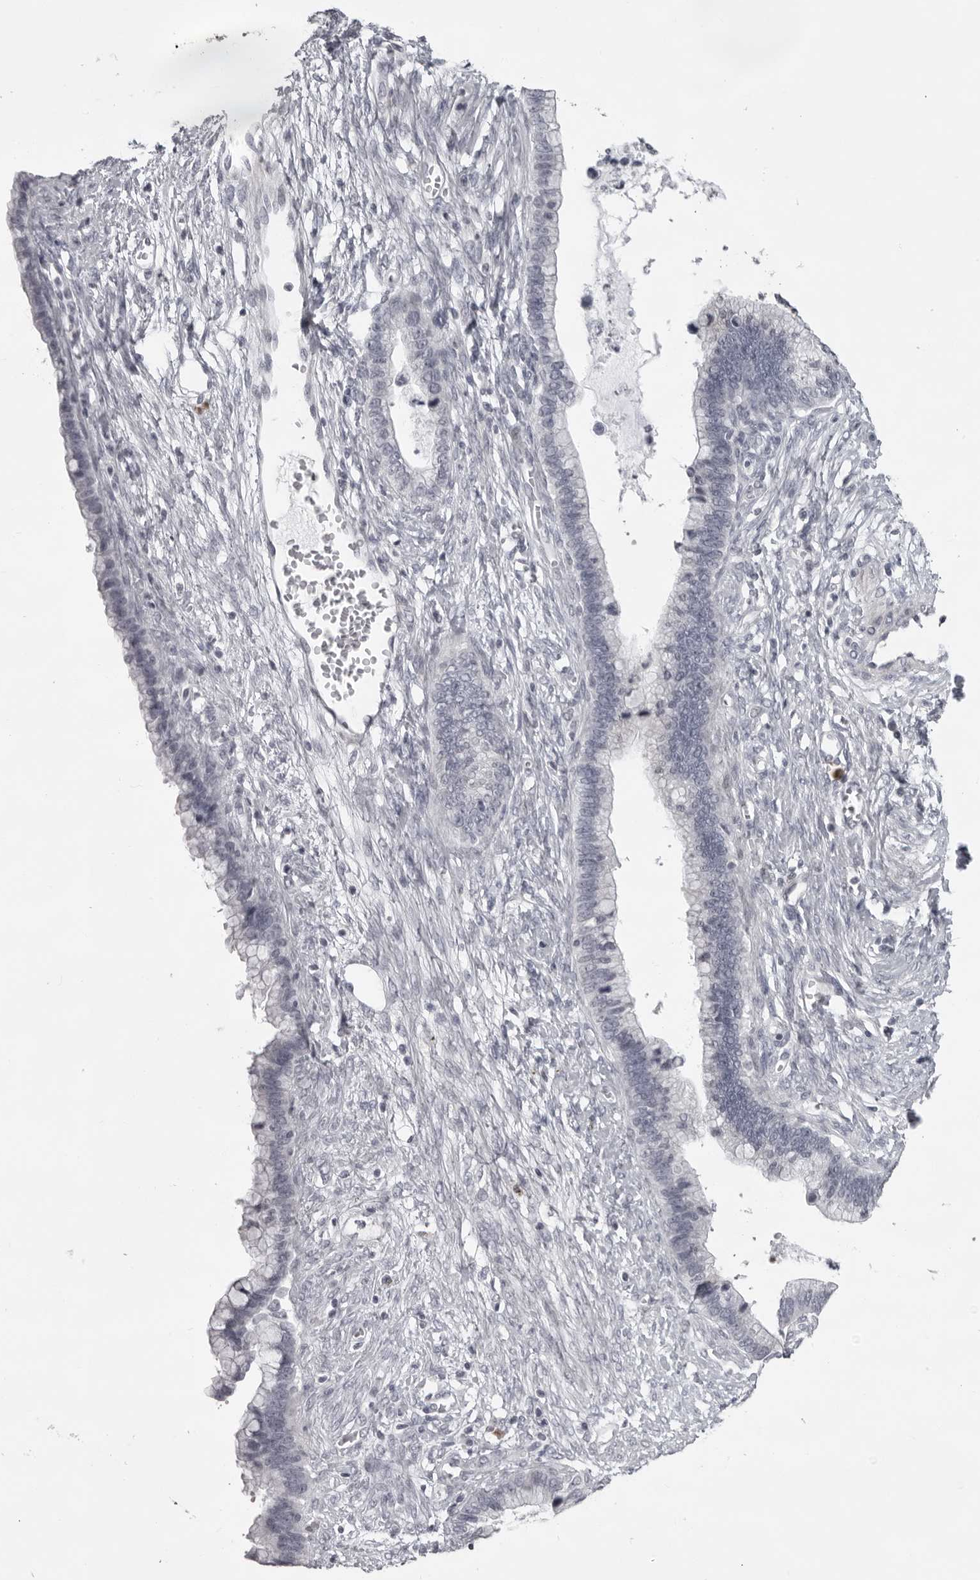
{"staining": {"intensity": "negative", "quantity": "none", "location": "none"}, "tissue": "cervical cancer", "cell_type": "Tumor cells", "image_type": "cancer", "snomed": [{"axis": "morphology", "description": "Adenocarcinoma, NOS"}, {"axis": "topography", "description": "Cervix"}], "caption": "This micrograph is of cervical cancer (adenocarcinoma) stained with IHC to label a protein in brown with the nuclei are counter-stained blue. There is no expression in tumor cells.", "gene": "NUDT18", "patient": {"sex": "female", "age": 44}}